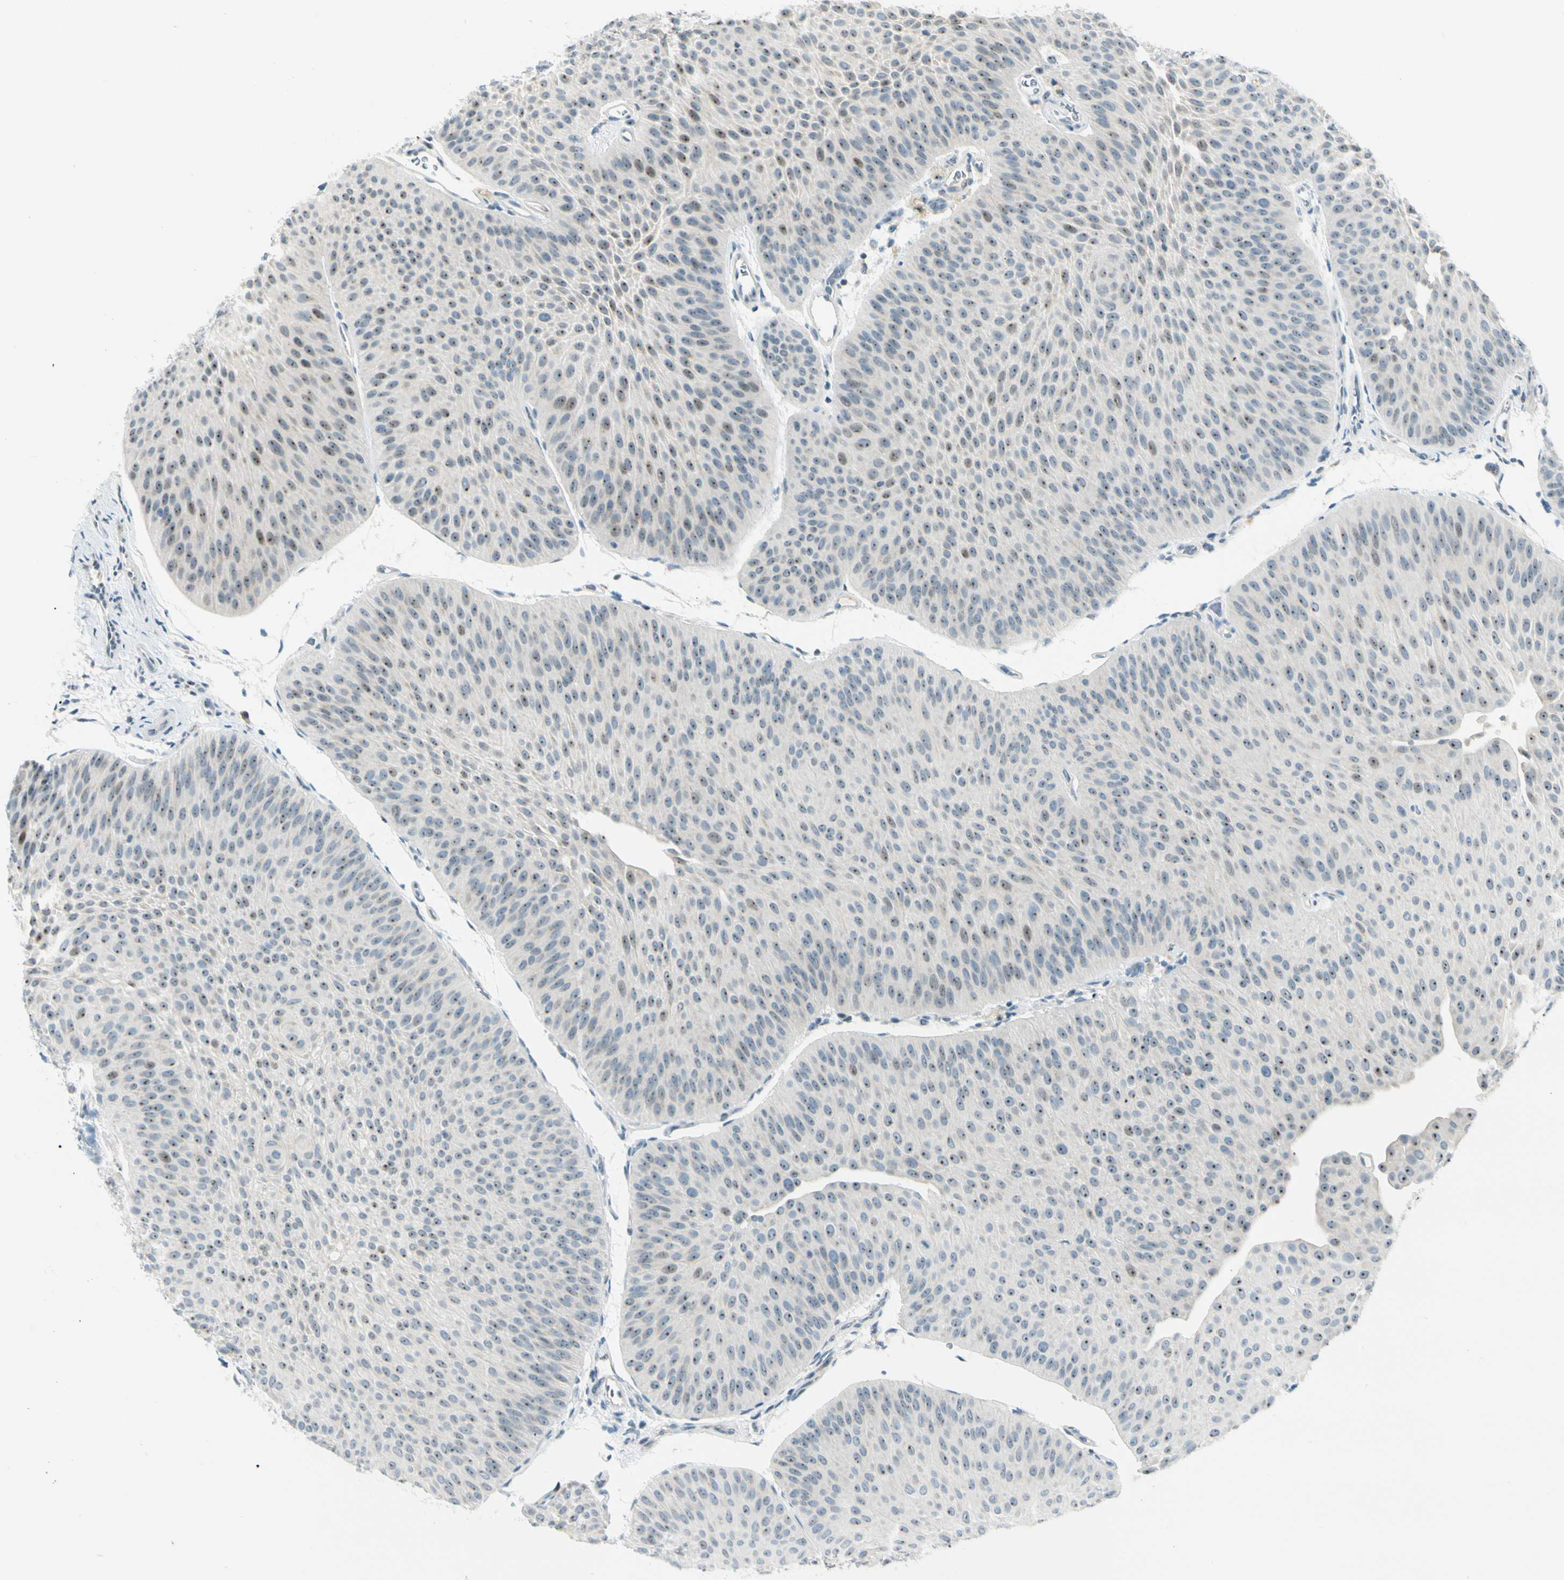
{"staining": {"intensity": "weak", "quantity": ">75%", "location": "nuclear"}, "tissue": "urothelial cancer", "cell_type": "Tumor cells", "image_type": "cancer", "snomed": [{"axis": "morphology", "description": "Urothelial carcinoma, Low grade"}, {"axis": "topography", "description": "Urinary bladder"}], "caption": "Immunohistochemistry photomicrograph of human urothelial cancer stained for a protein (brown), which reveals low levels of weak nuclear positivity in about >75% of tumor cells.", "gene": "ZSCAN1", "patient": {"sex": "female", "age": 60}}